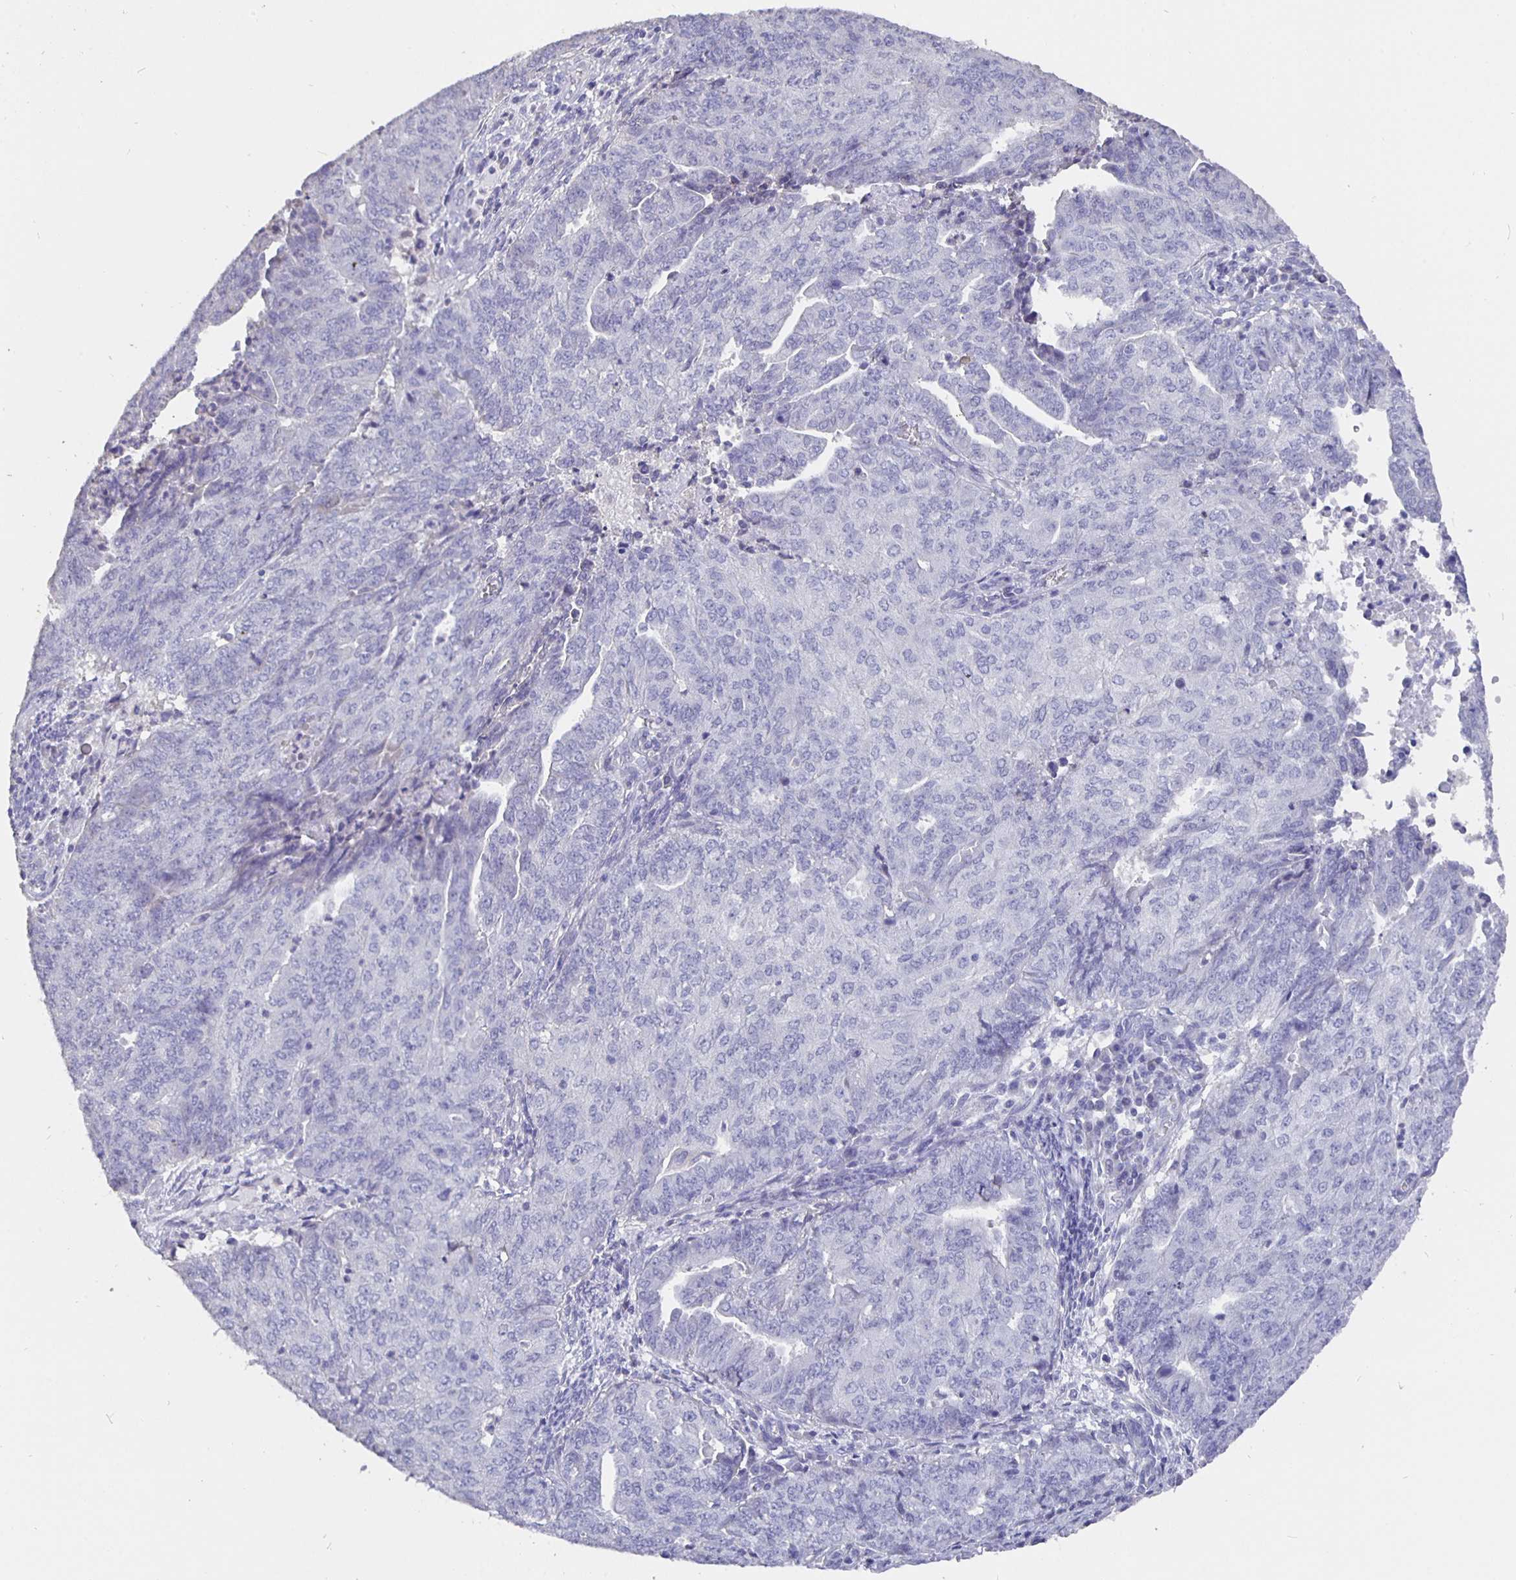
{"staining": {"intensity": "negative", "quantity": "none", "location": "none"}, "tissue": "endometrial cancer", "cell_type": "Tumor cells", "image_type": "cancer", "snomed": [{"axis": "morphology", "description": "Adenocarcinoma, NOS"}, {"axis": "topography", "description": "Endometrium"}], "caption": "Immunohistochemical staining of endometrial cancer (adenocarcinoma) displays no significant expression in tumor cells.", "gene": "CFAP74", "patient": {"sex": "female", "age": 82}}